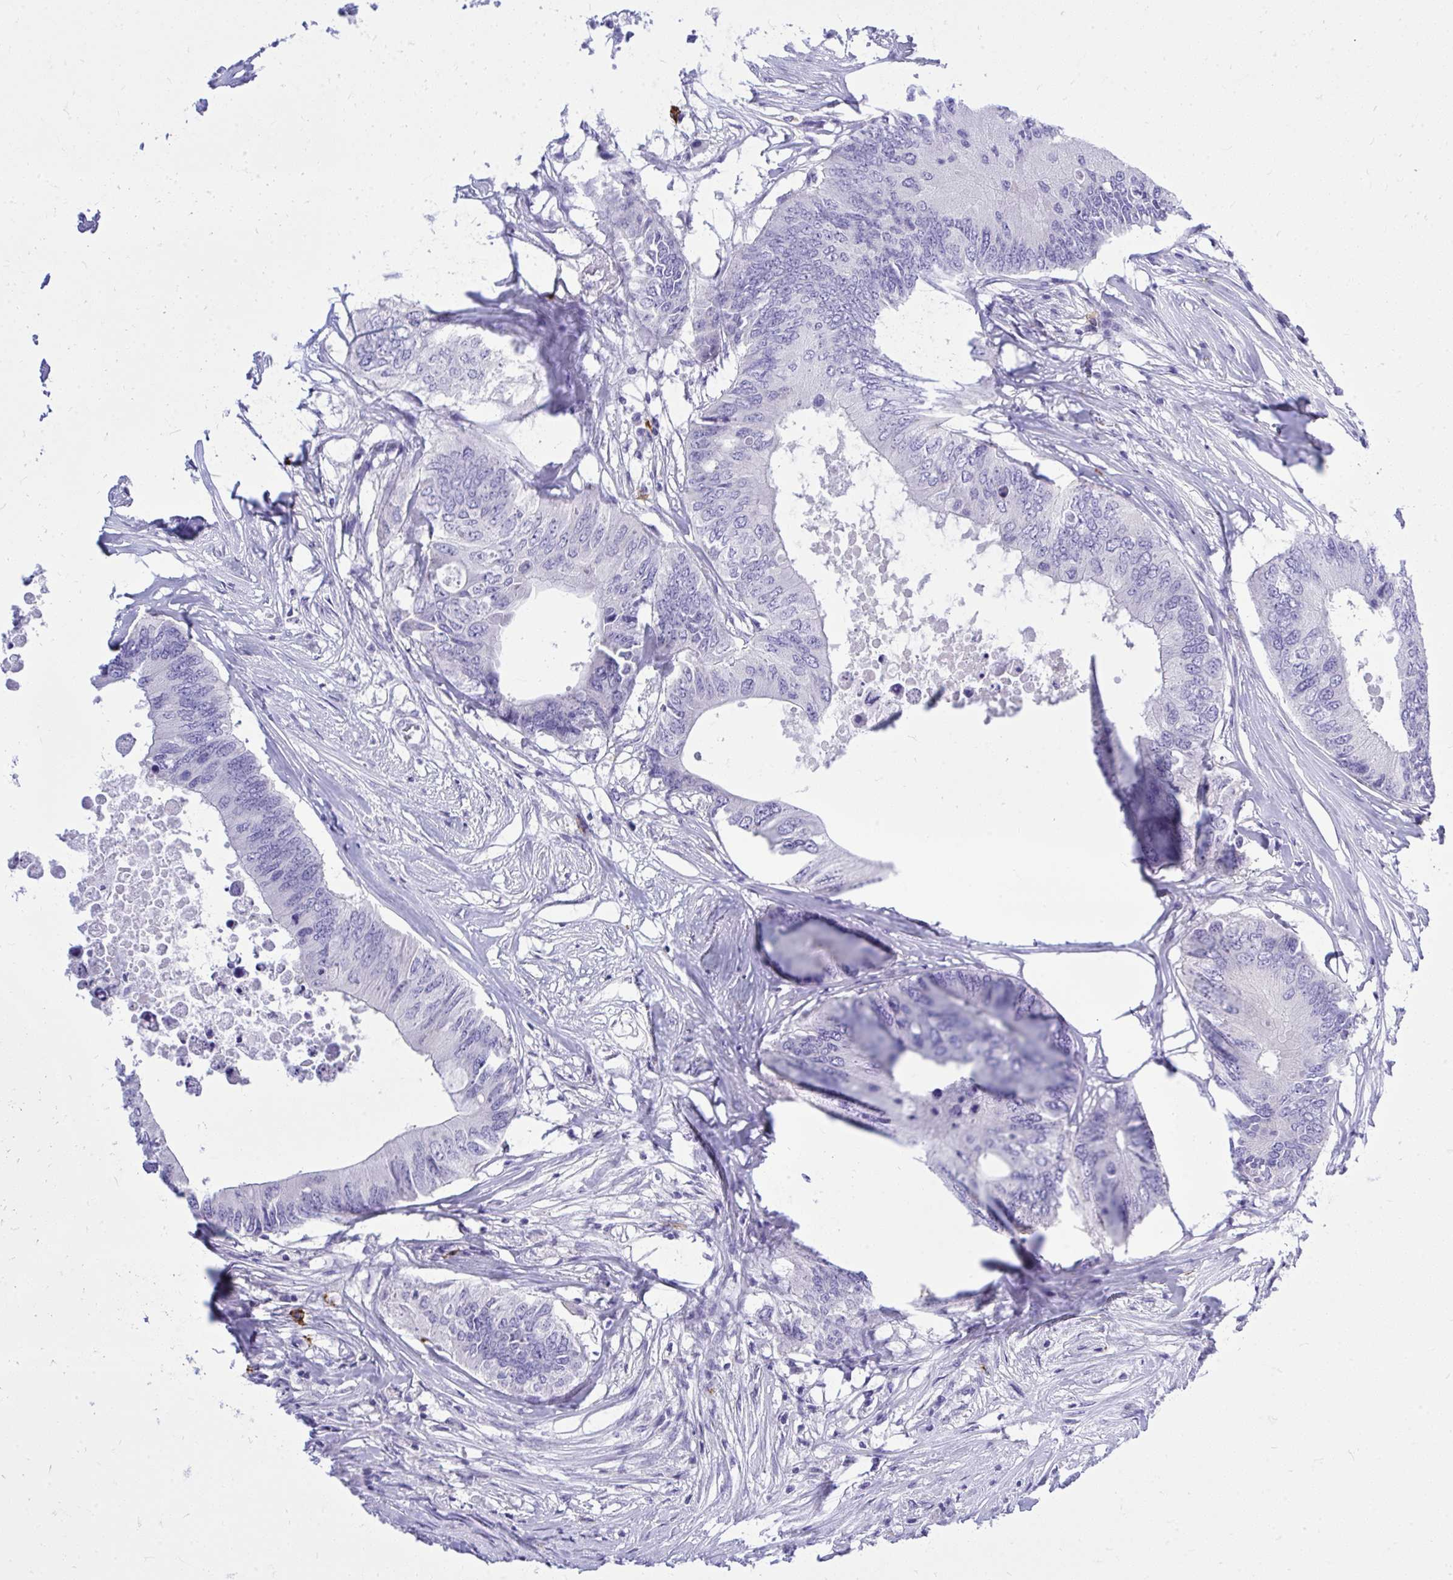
{"staining": {"intensity": "negative", "quantity": "none", "location": "none"}, "tissue": "colorectal cancer", "cell_type": "Tumor cells", "image_type": "cancer", "snomed": [{"axis": "morphology", "description": "Adenocarcinoma, NOS"}, {"axis": "topography", "description": "Colon"}], "caption": "Immunohistochemistry (IHC) of human colorectal cancer demonstrates no expression in tumor cells.", "gene": "PSD", "patient": {"sex": "male", "age": 71}}